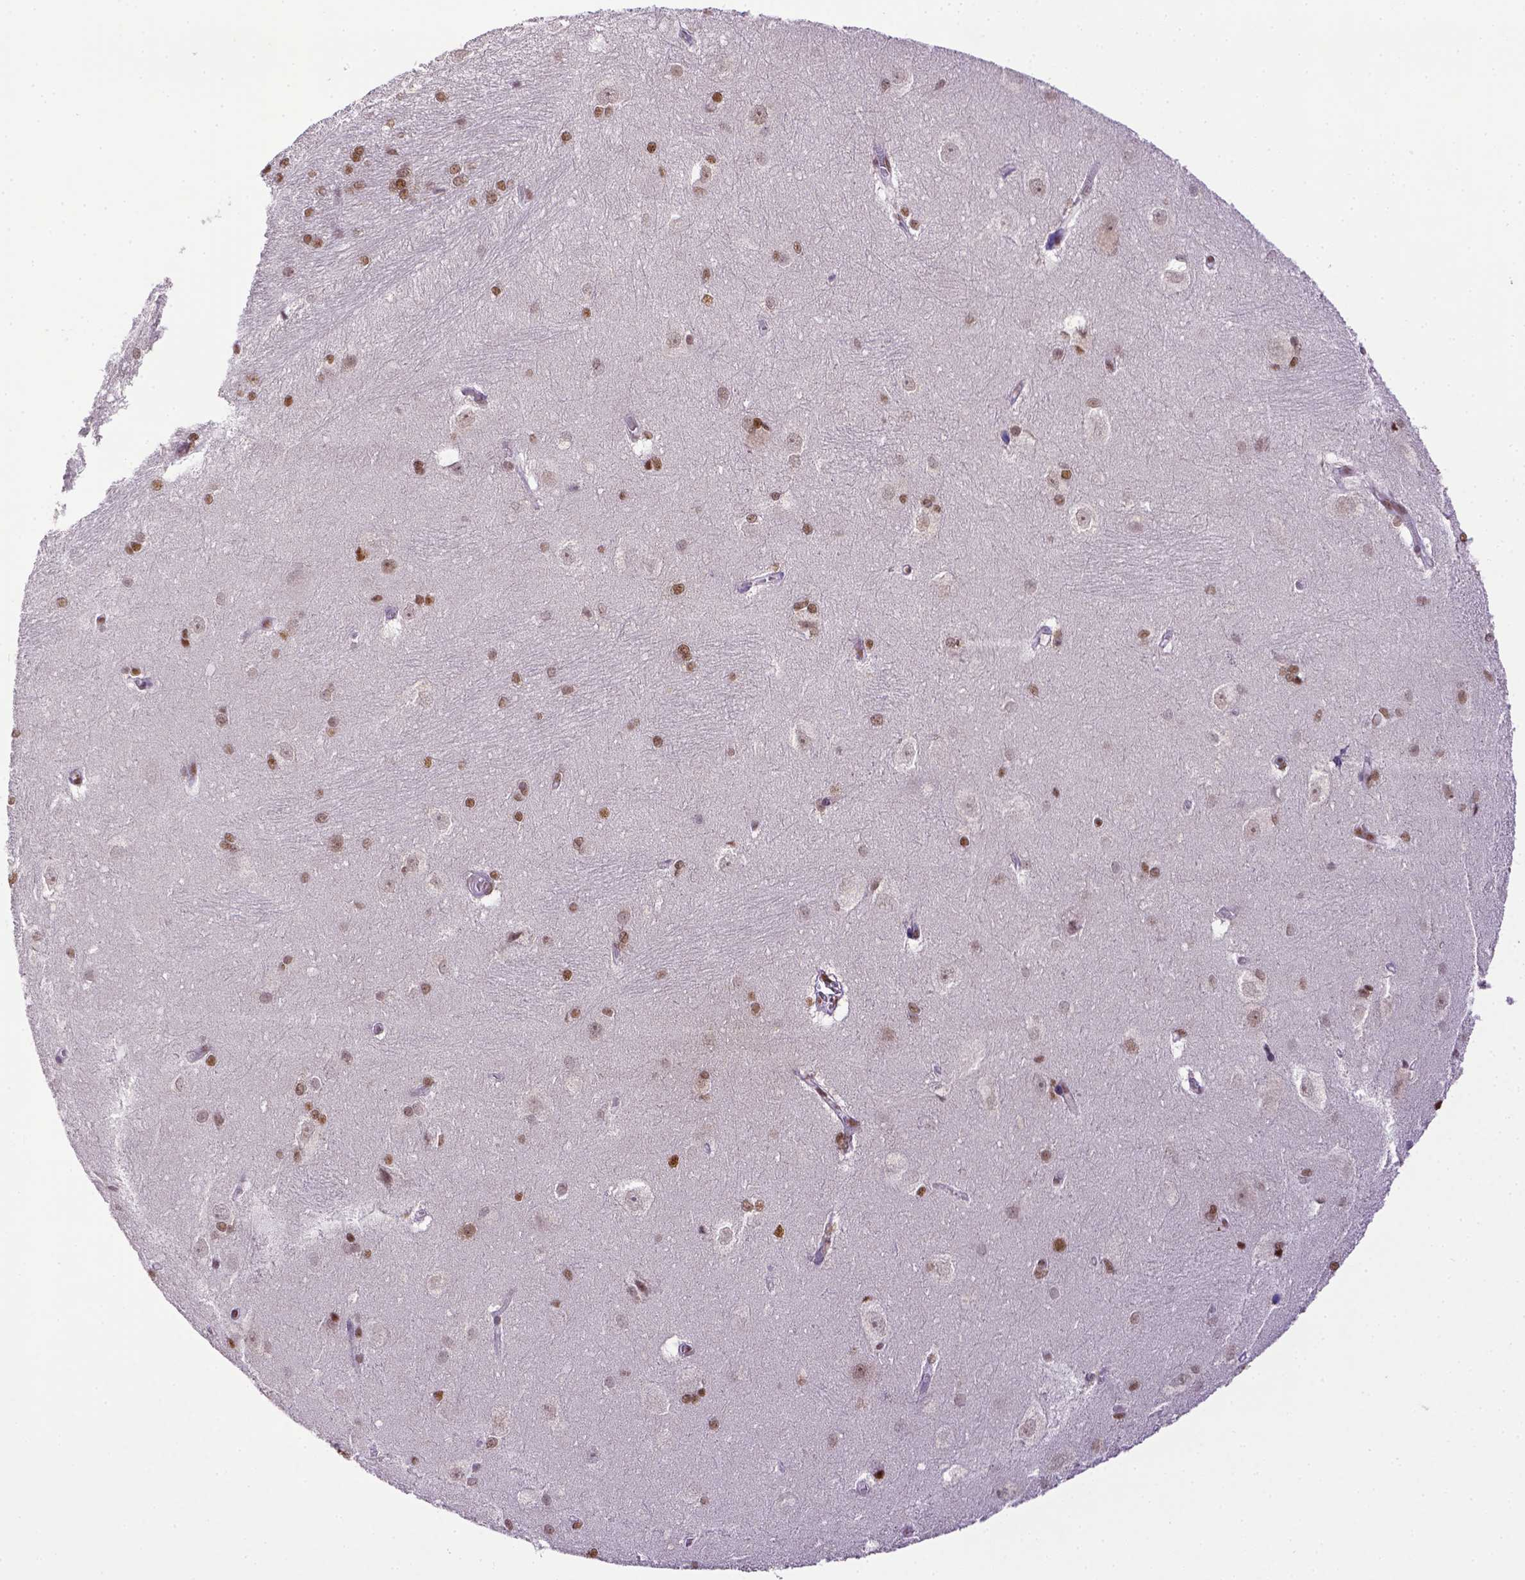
{"staining": {"intensity": "moderate", "quantity": ">75%", "location": "nuclear"}, "tissue": "hippocampus", "cell_type": "Glial cells", "image_type": "normal", "snomed": [{"axis": "morphology", "description": "Normal tissue, NOS"}, {"axis": "topography", "description": "Cerebral cortex"}, {"axis": "topography", "description": "Hippocampus"}], "caption": "Protein expression analysis of normal human hippocampus reveals moderate nuclear staining in approximately >75% of glial cells.", "gene": "ERCC1", "patient": {"sex": "female", "age": 19}}